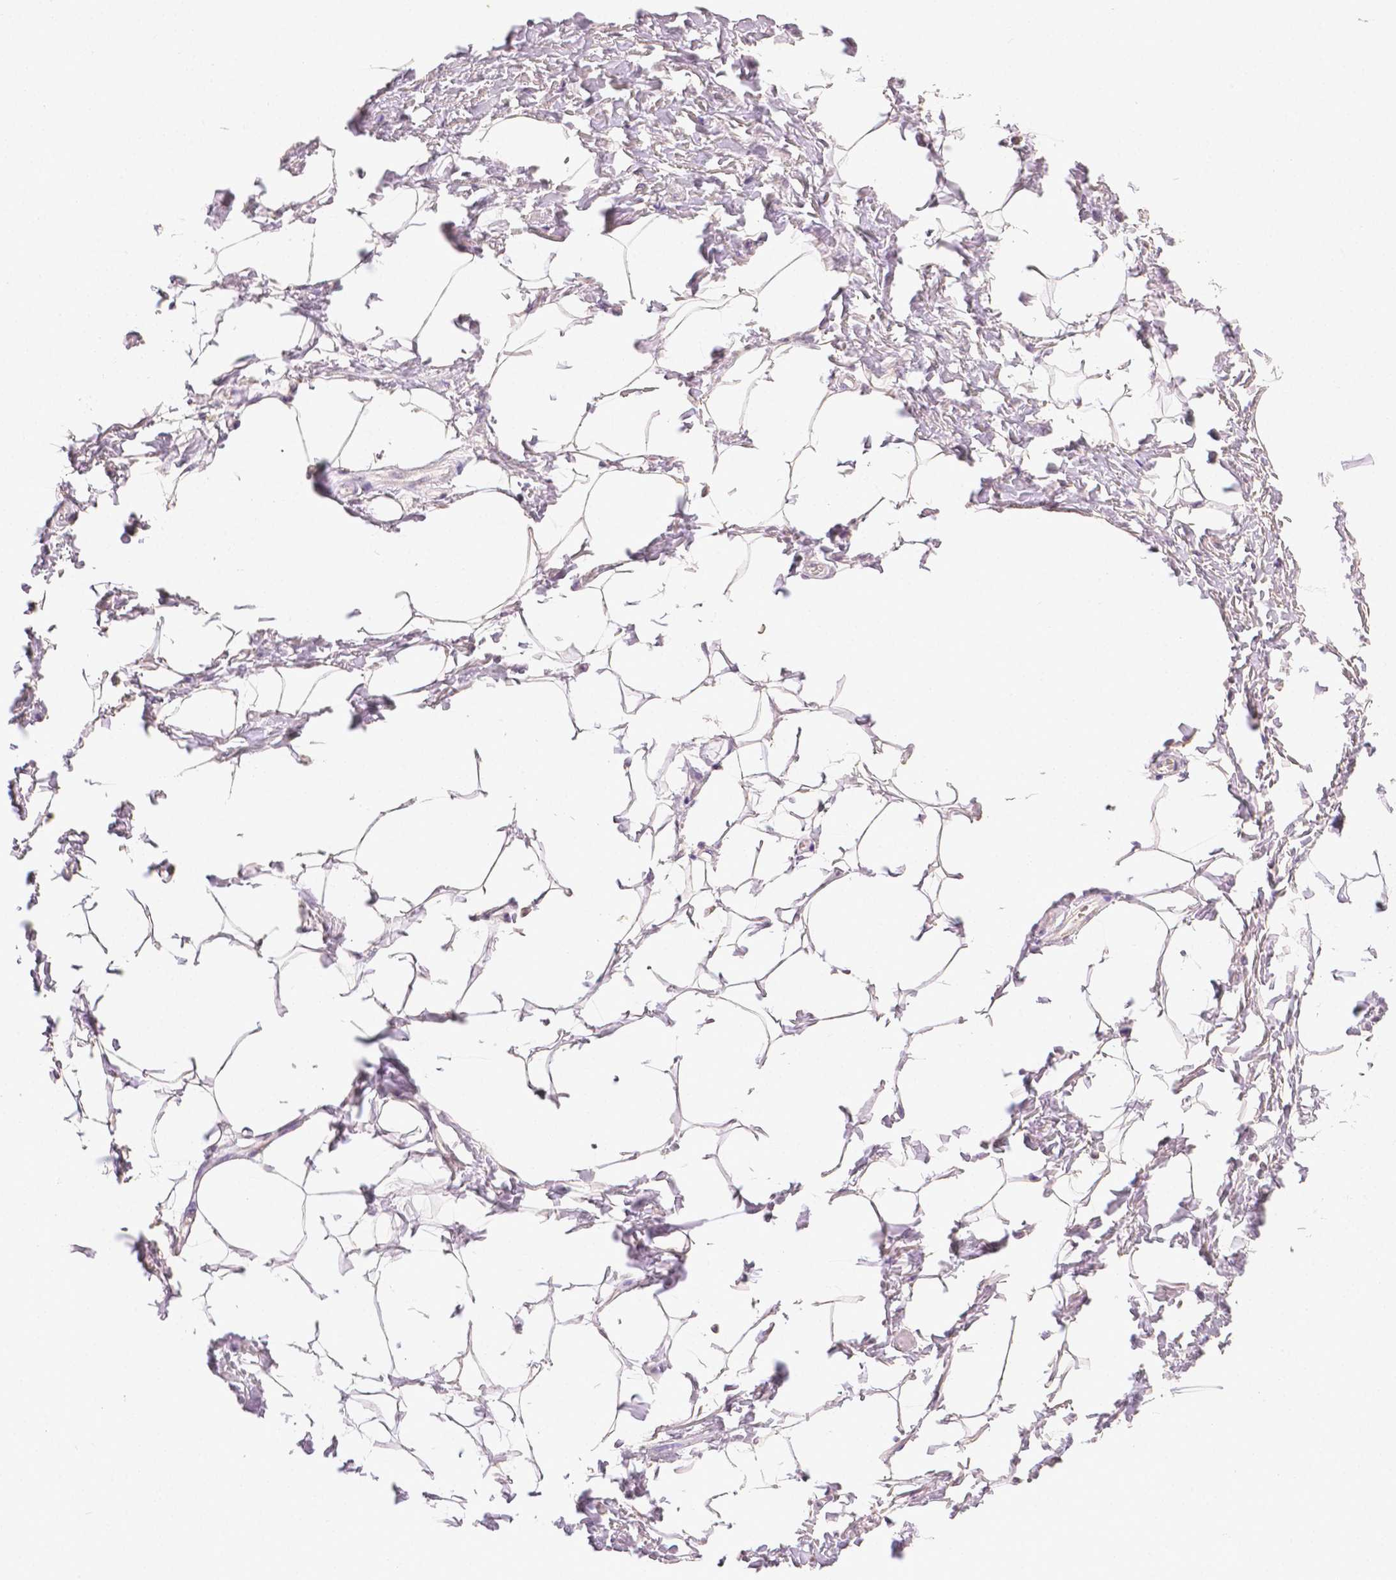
{"staining": {"intensity": "weak", "quantity": "<25%", "location": "cytoplasmic/membranous"}, "tissue": "adipose tissue", "cell_type": "Adipocytes", "image_type": "normal", "snomed": [{"axis": "morphology", "description": "Normal tissue, NOS"}, {"axis": "topography", "description": "Peripheral nerve tissue"}], "caption": "A high-resolution micrograph shows immunohistochemistry staining of benign adipose tissue, which reveals no significant positivity in adipocytes.", "gene": "TGM1", "patient": {"sex": "male", "age": 51}}